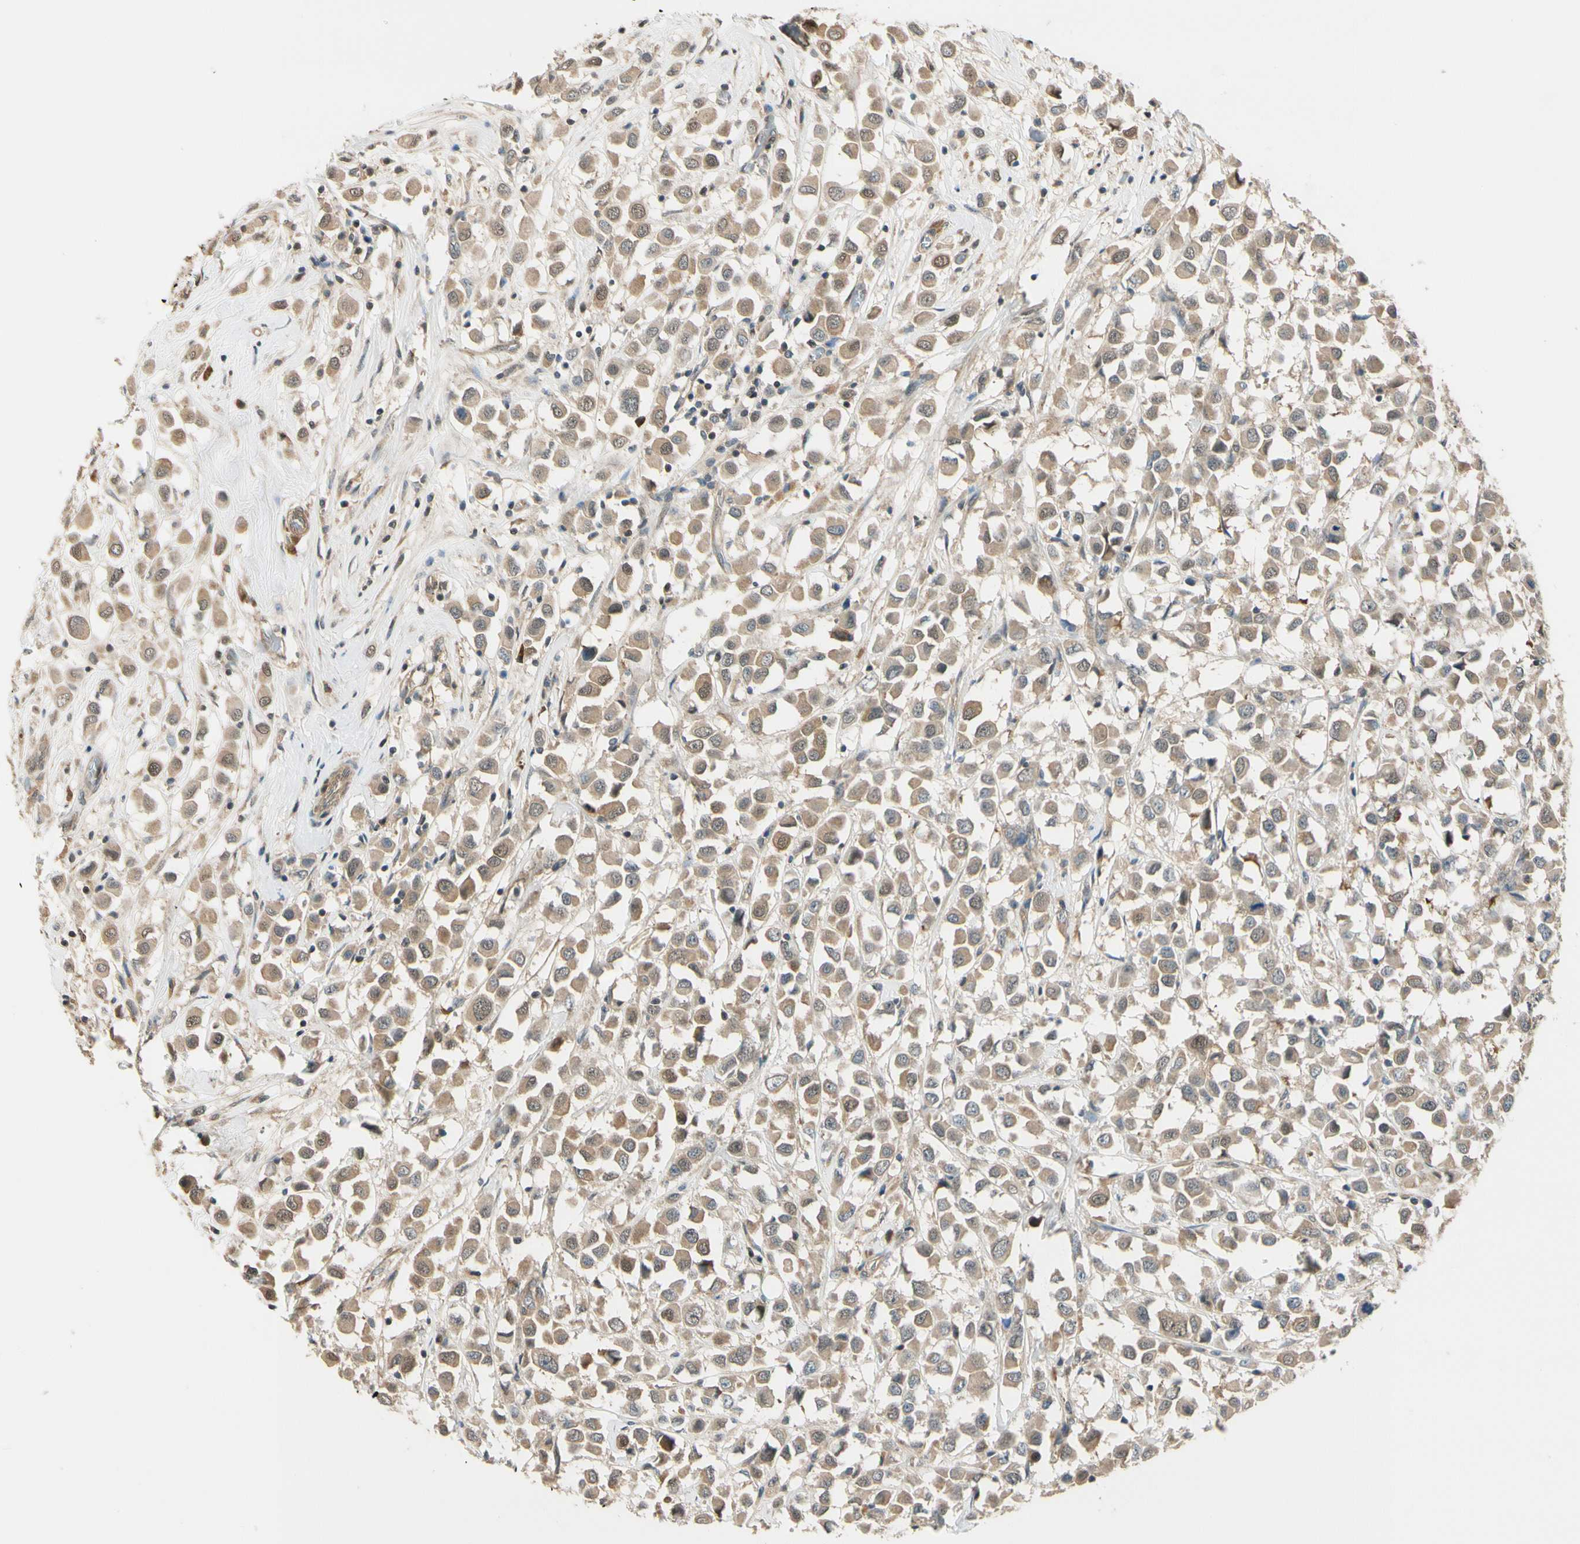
{"staining": {"intensity": "moderate", "quantity": ">75%", "location": "cytoplasmic/membranous"}, "tissue": "breast cancer", "cell_type": "Tumor cells", "image_type": "cancer", "snomed": [{"axis": "morphology", "description": "Duct carcinoma"}, {"axis": "topography", "description": "Breast"}], "caption": "Intraductal carcinoma (breast) stained with immunohistochemistry (IHC) displays moderate cytoplasmic/membranous positivity in about >75% of tumor cells.", "gene": "RASGRF1", "patient": {"sex": "female", "age": 61}}